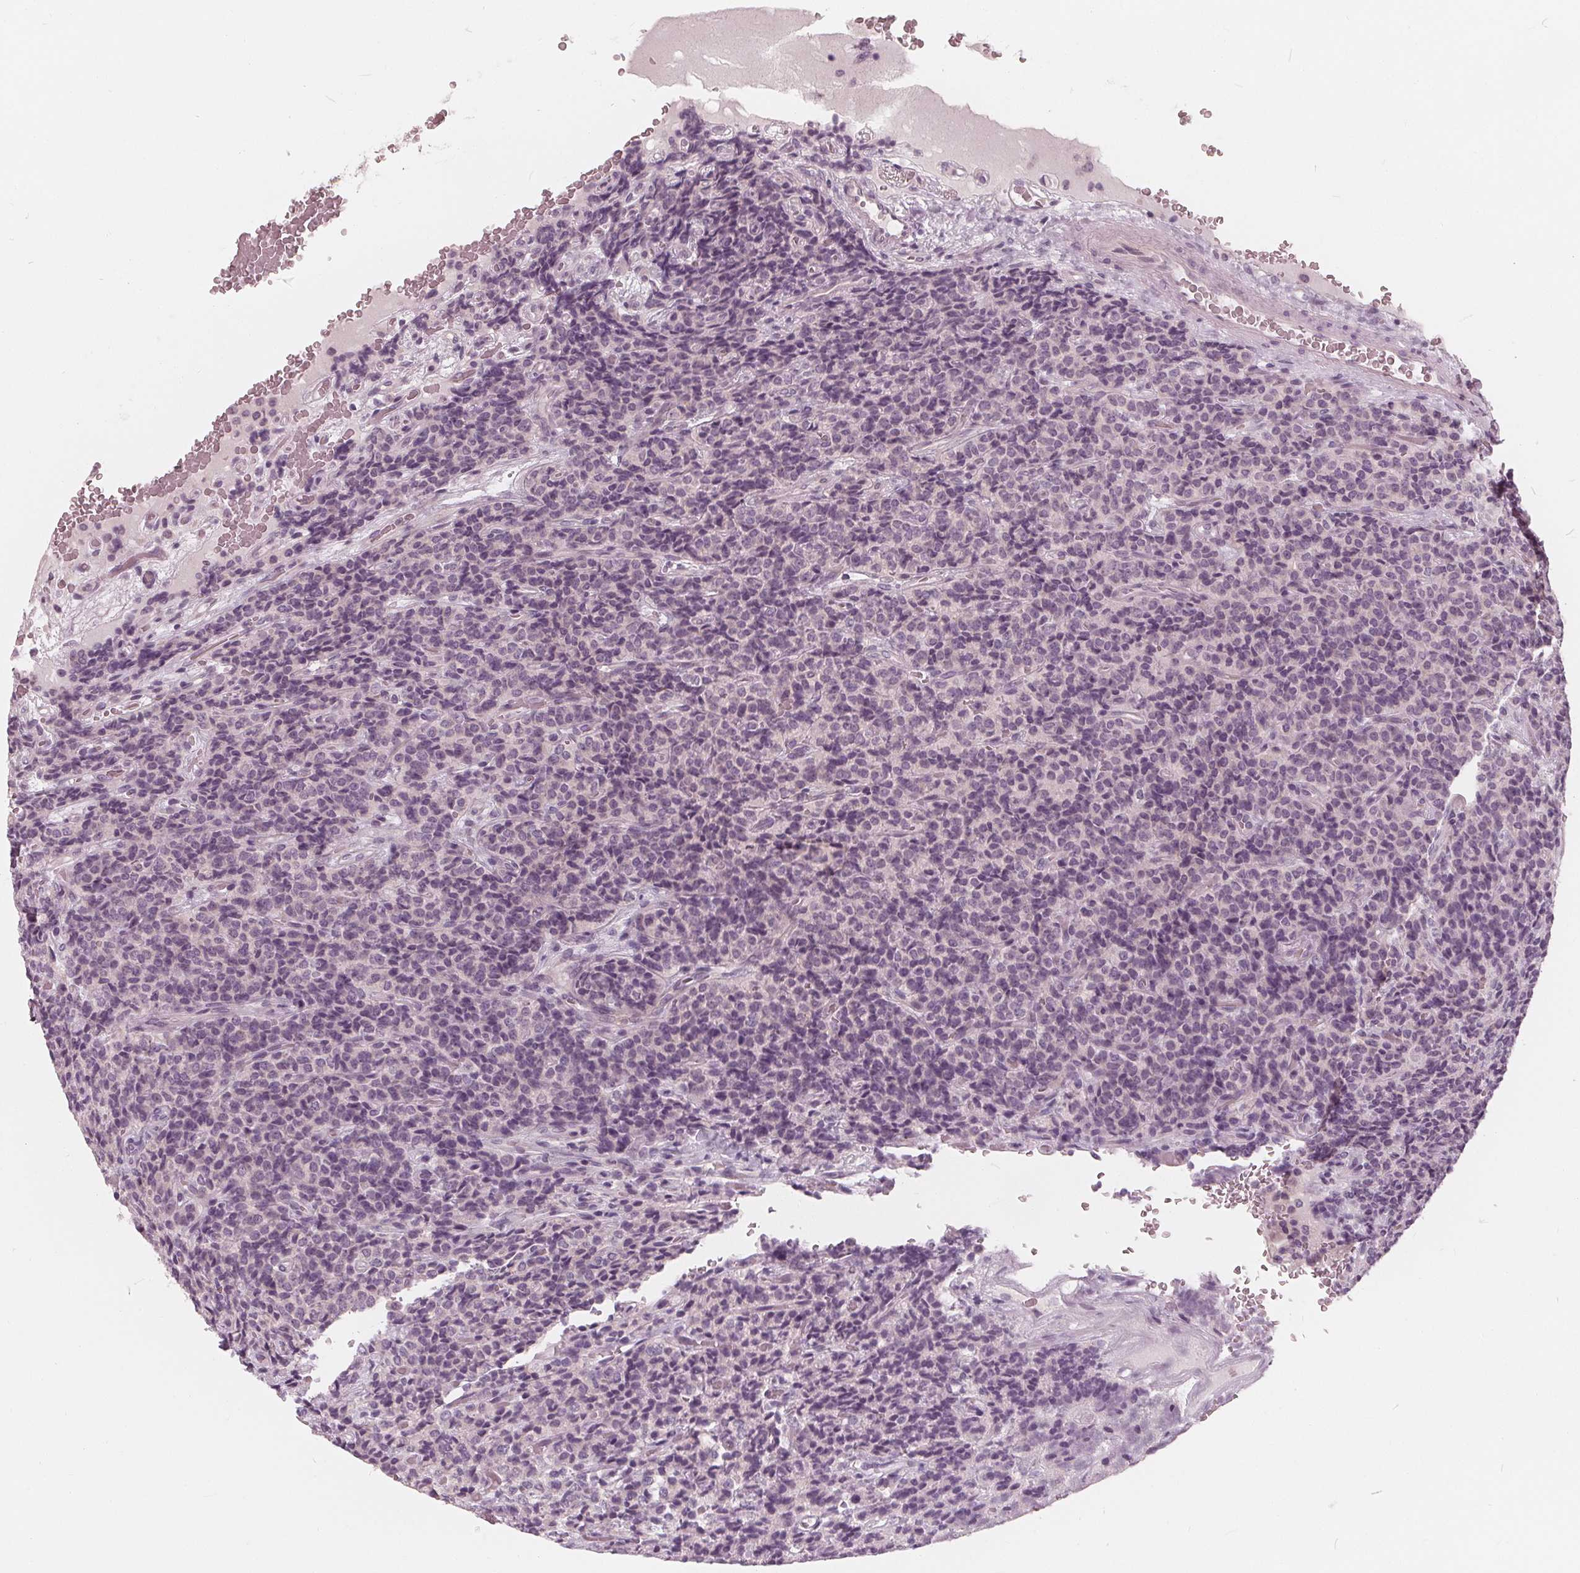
{"staining": {"intensity": "negative", "quantity": "none", "location": "none"}, "tissue": "carcinoid", "cell_type": "Tumor cells", "image_type": "cancer", "snomed": [{"axis": "morphology", "description": "Carcinoid, malignant, NOS"}, {"axis": "topography", "description": "Pancreas"}], "caption": "A photomicrograph of human carcinoid (malignant) is negative for staining in tumor cells.", "gene": "SAT2", "patient": {"sex": "male", "age": 36}}